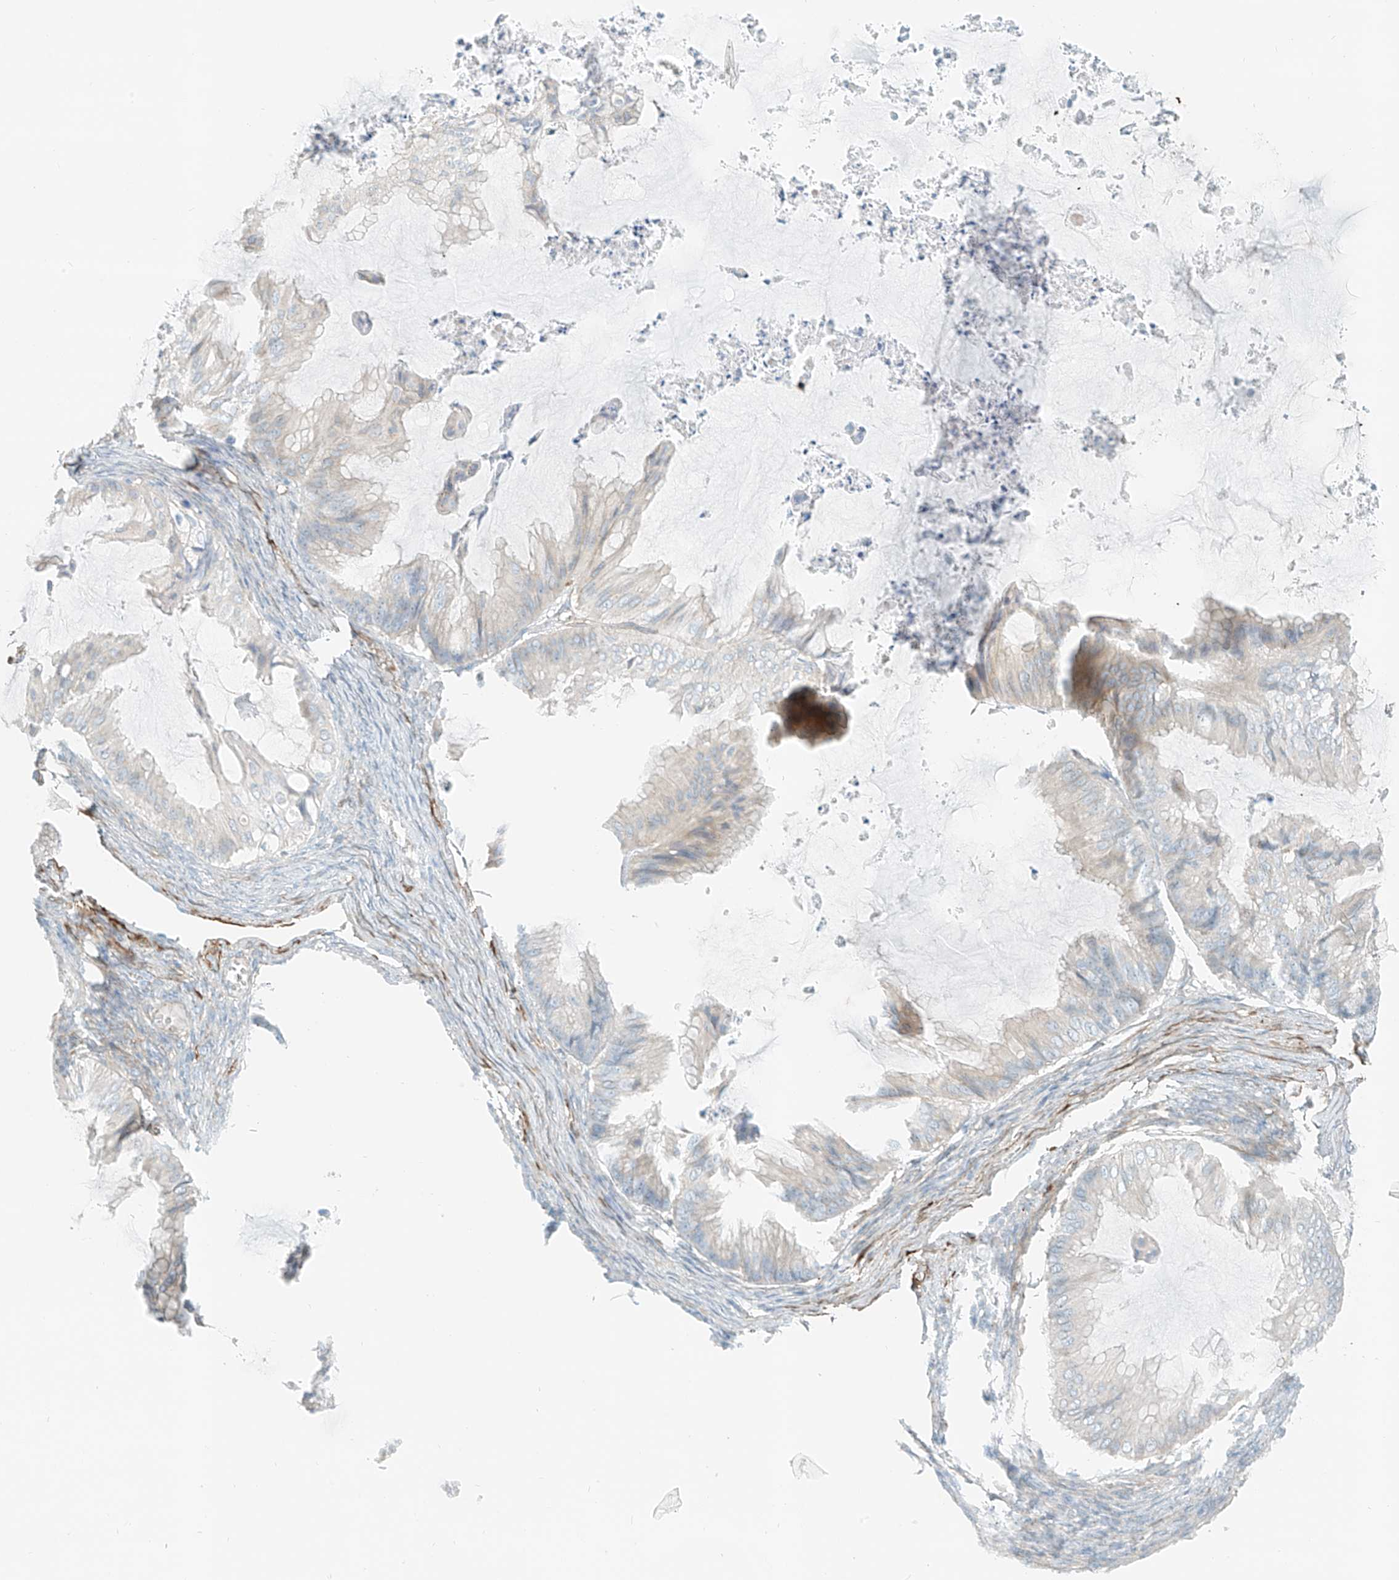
{"staining": {"intensity": "negative", "quantity": "none", "location": "none"}, "tissue": "ovarian cancer", "cell_type": "Tumor cells", "image_type": "cancer", "snomed": [{"axis": "morphology", "description": "Cystadenocarcinoma, mucinous, NOS"}, {"axis": "topography", "description": "Ovary"}], "caption": "Mucinous cystadenocarcinoma (ovarian) was stained to show a protein in brown. There is no significant positivity in tumor cells.", "gene": "SMCP", "patient": {"sex": "female", "age": 71}}